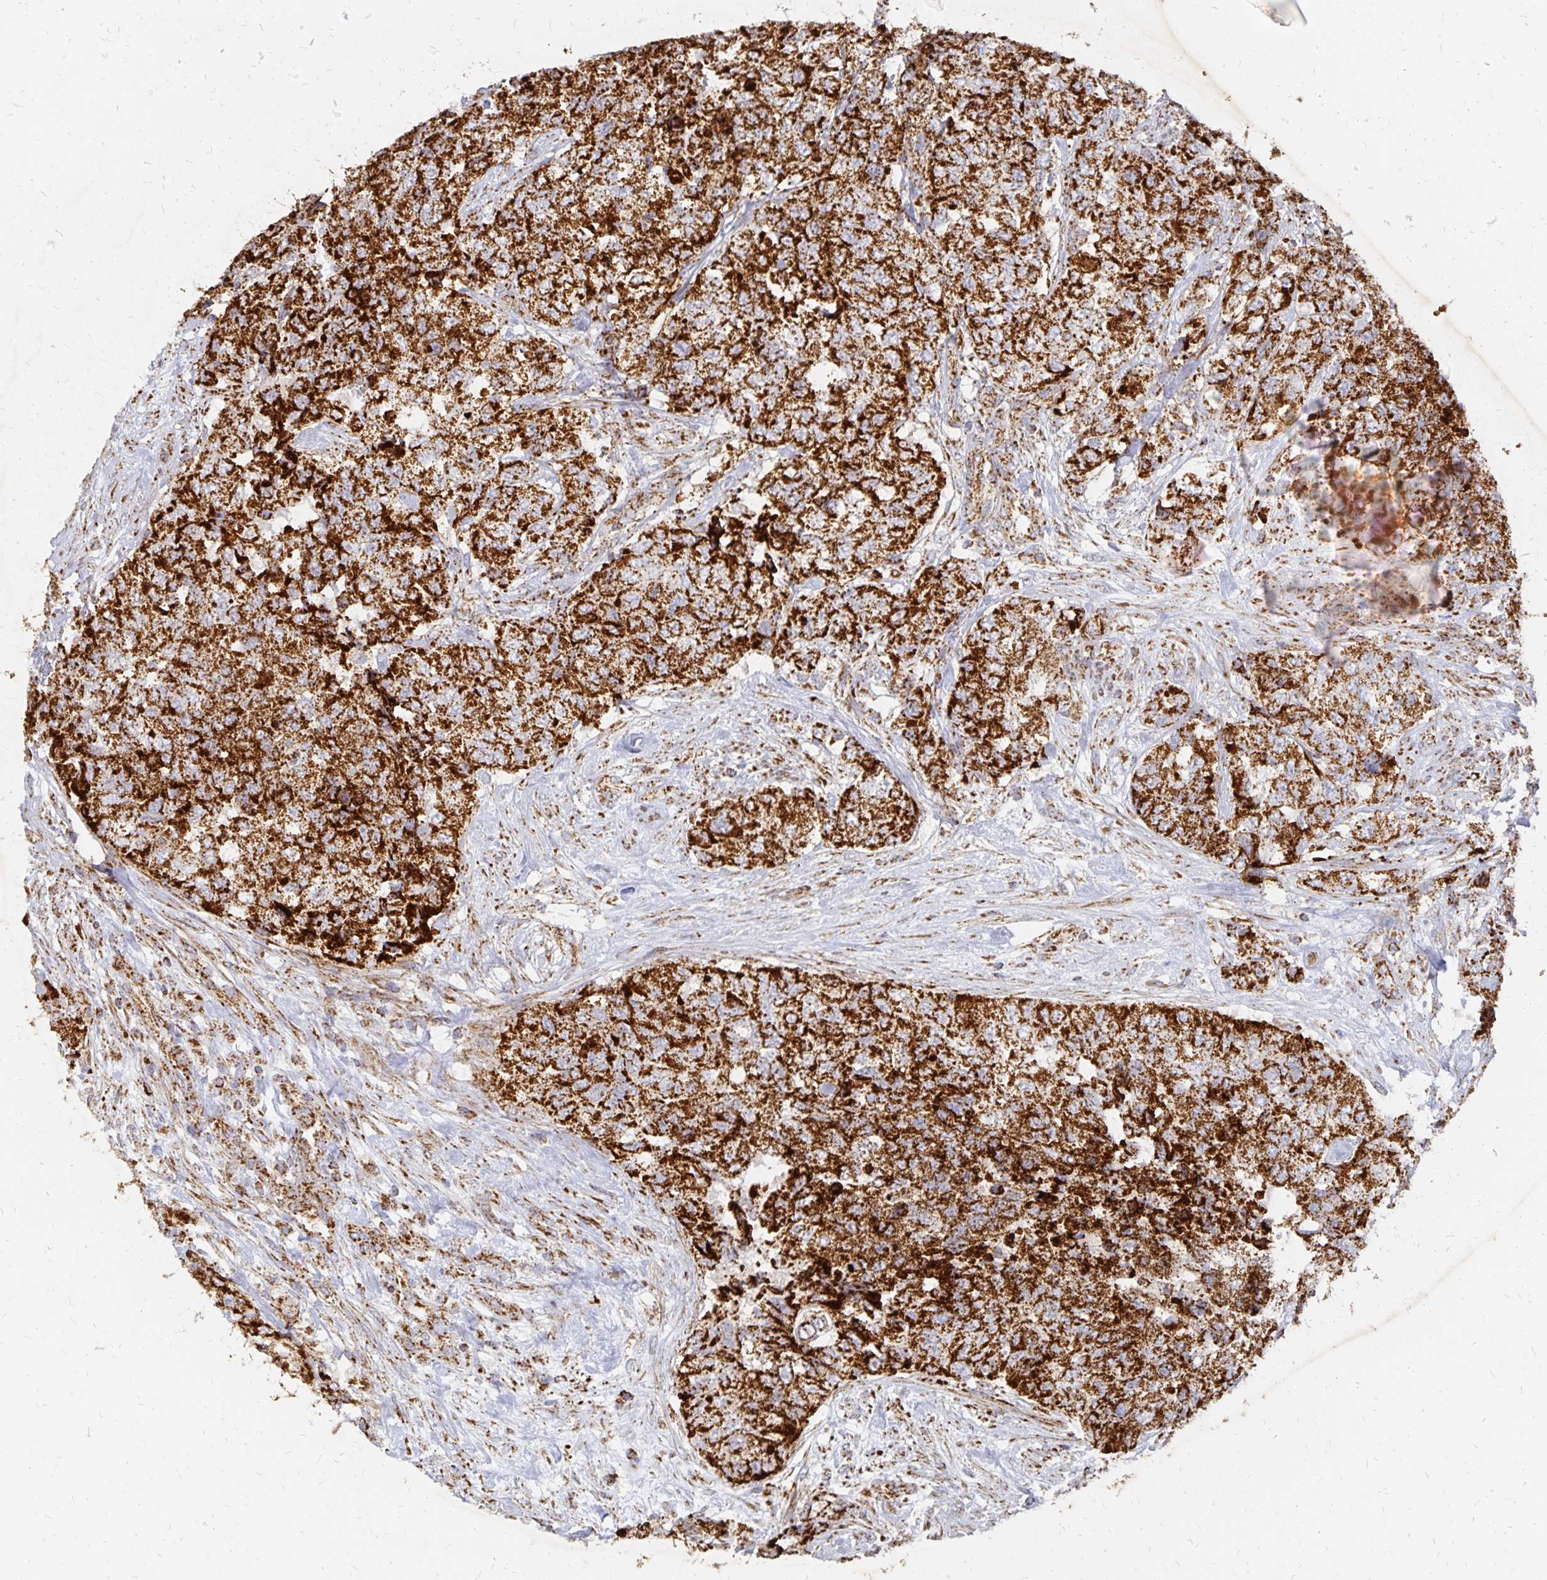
{"staining": {"intensity": "strong", "quantity": ">75%", "location": "cytoplasmic/membranous"}, "tissue": "urothelial cancer", "cell_type": "Tumor cells", "image_type": "cancer", "snomed": [{"axis": "morphology", "description": "Urothelial carcinoma, High grade"}, {"axis": "topography", "description": "Urinary bladder"}], "caption": "DAB (3,3'-diaminobenzidine) immunohistochemical staining of urothelial cancer reveals strong cytoplasmic/membranous protein positivity in approximately >75% of tumor cells.", "gene": "STOML2", "patient": {"sex": "female", "age": 78}}